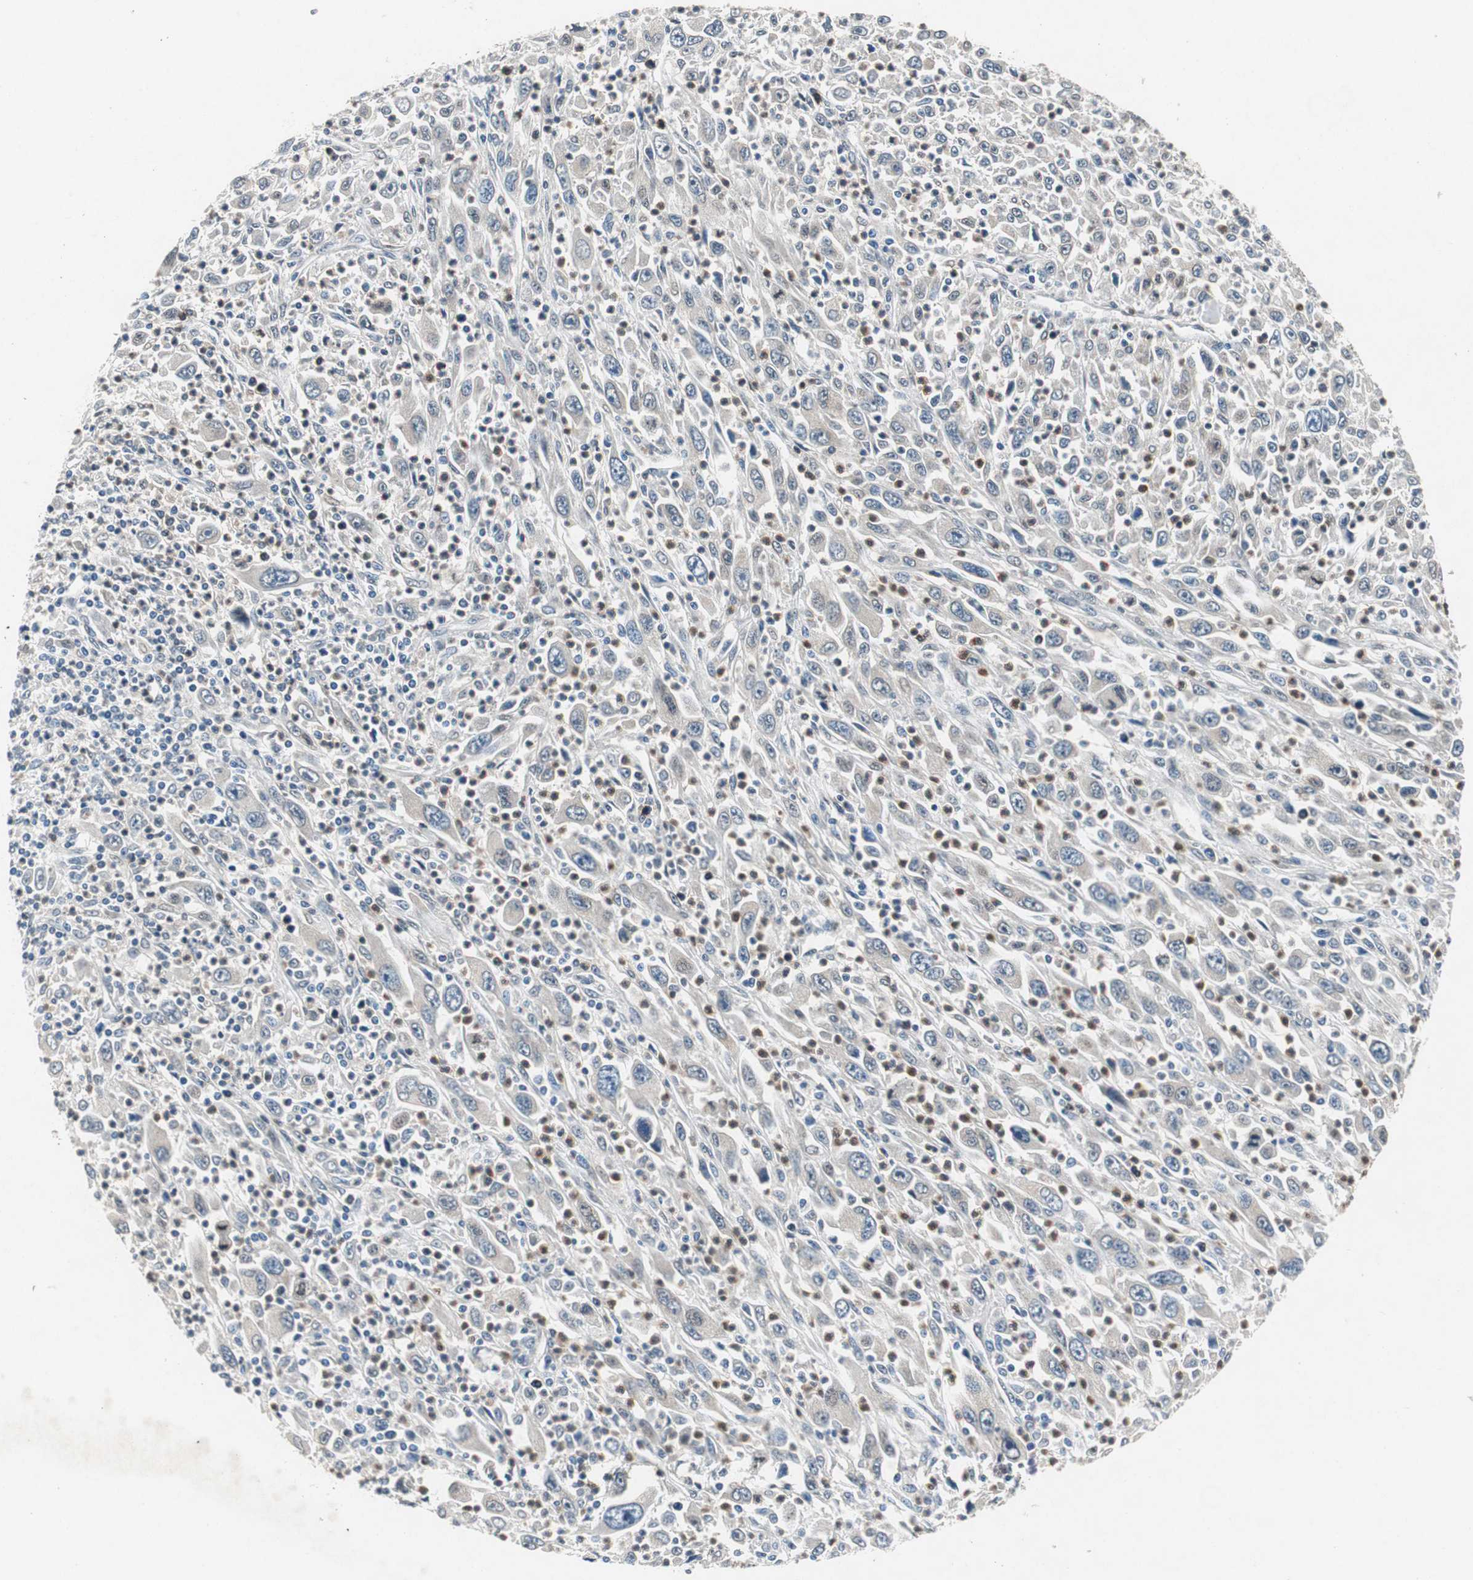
{"staining": {"intensity": "negative", "quantity": "none", "location": "none"}, "tissue": "melanoma", "cell_type": "Tumor cells", "image_type": "cancer", "snomed": [{"axis": "morphology", "description": "Malignant melanoma, Metastatic site"}, {"axis": "topography", "description": "Skin"}], "caption": "This image is of melanoma stained with immunohistochemistry to label a protein in brown with the nuclei are counter-stained blue. There is no expression in tumor cells.", "gene": "RPL35", "patient": {"sex": "female", "age": 56}}